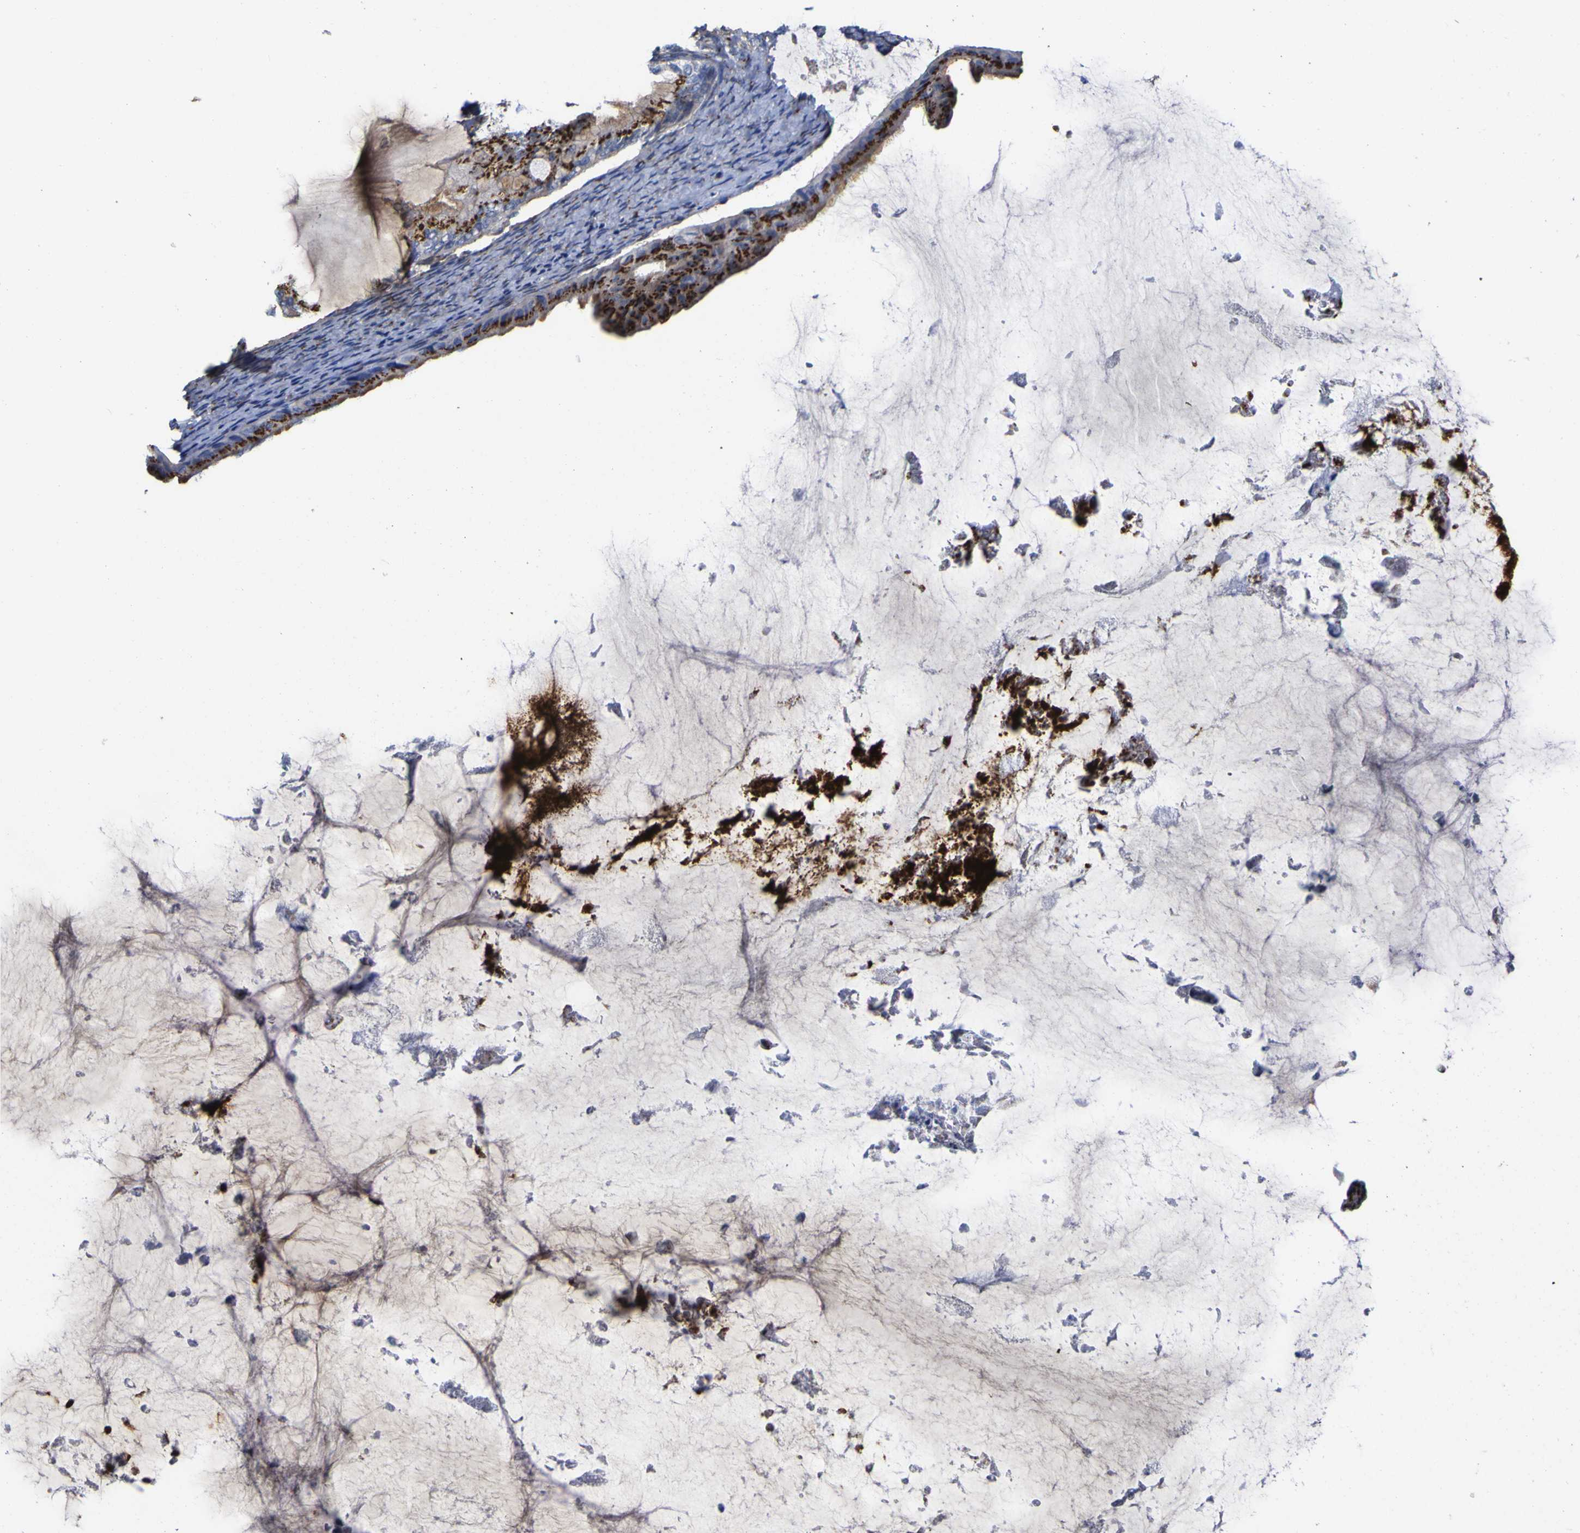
{"staining": {"intensity": "moderate", "quantity": ">75%", "location": "cytoplasmic/membranous"}, "tissue": "ovarian cancer", "cell_type": "Tumor cells", "image_type": "cancer", "snomed": [{"axis": "morphology", "description": "Cystadenocarcinoma, mucinous, NOS"}, {"axis": "topography", "description": "Ovary"}], "caption": "IHC photomicrograph of neoplastic tissue: human ovarian cancer stained using immunohistochemistry (IHC) shows medium levels of moderate protein expression localized specifically in the cytoplasmic/membranous of tumor cells, appearing as a cytoplasmic/membranous brown color.", "gene": "GOLM1", "patient": {"sex": "female", "age": 61}}